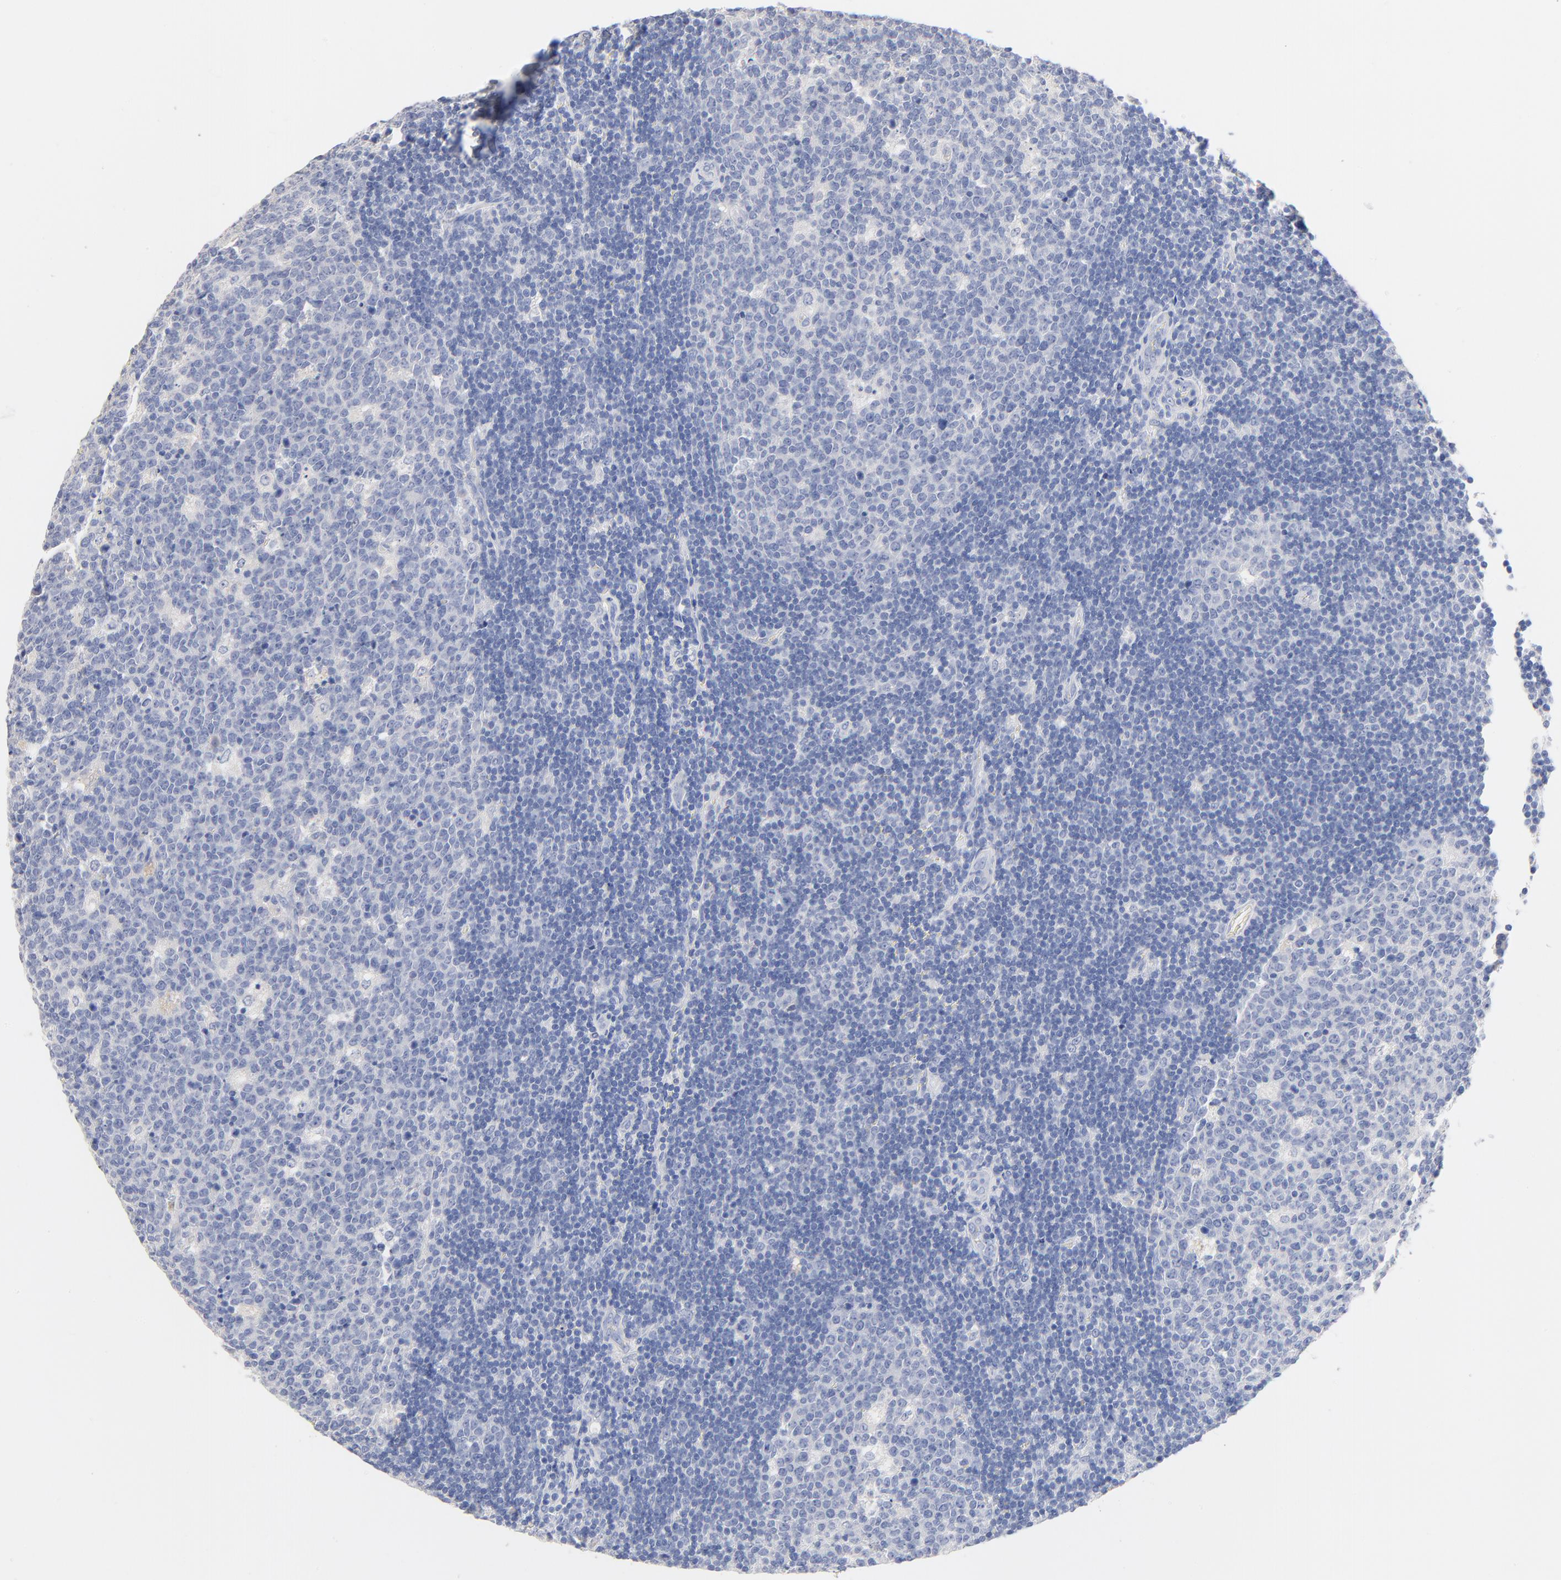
{"staining": {"intensity": "negative", "quantity": "none", "location": "none"}, "tissue": "lymph node", "cell_type": "Germinal center cells", "image_type": "normal", "snomed": [{"axis": "morphology", "description": "Normal tissue, NOS"}, {"axis": "topography", "description": "Lymph node"}, {"axis": "topography", "description": "Salivary gland"}], "caption": "A micrograph of human lymph node is negative for staining in germinal center cells. The staining is performed using DAB brown chromogen with nuclei counter-stained in using hematoxylin.", "gene": "CPS1", "patient": {"sex": "male", "age": 8}}